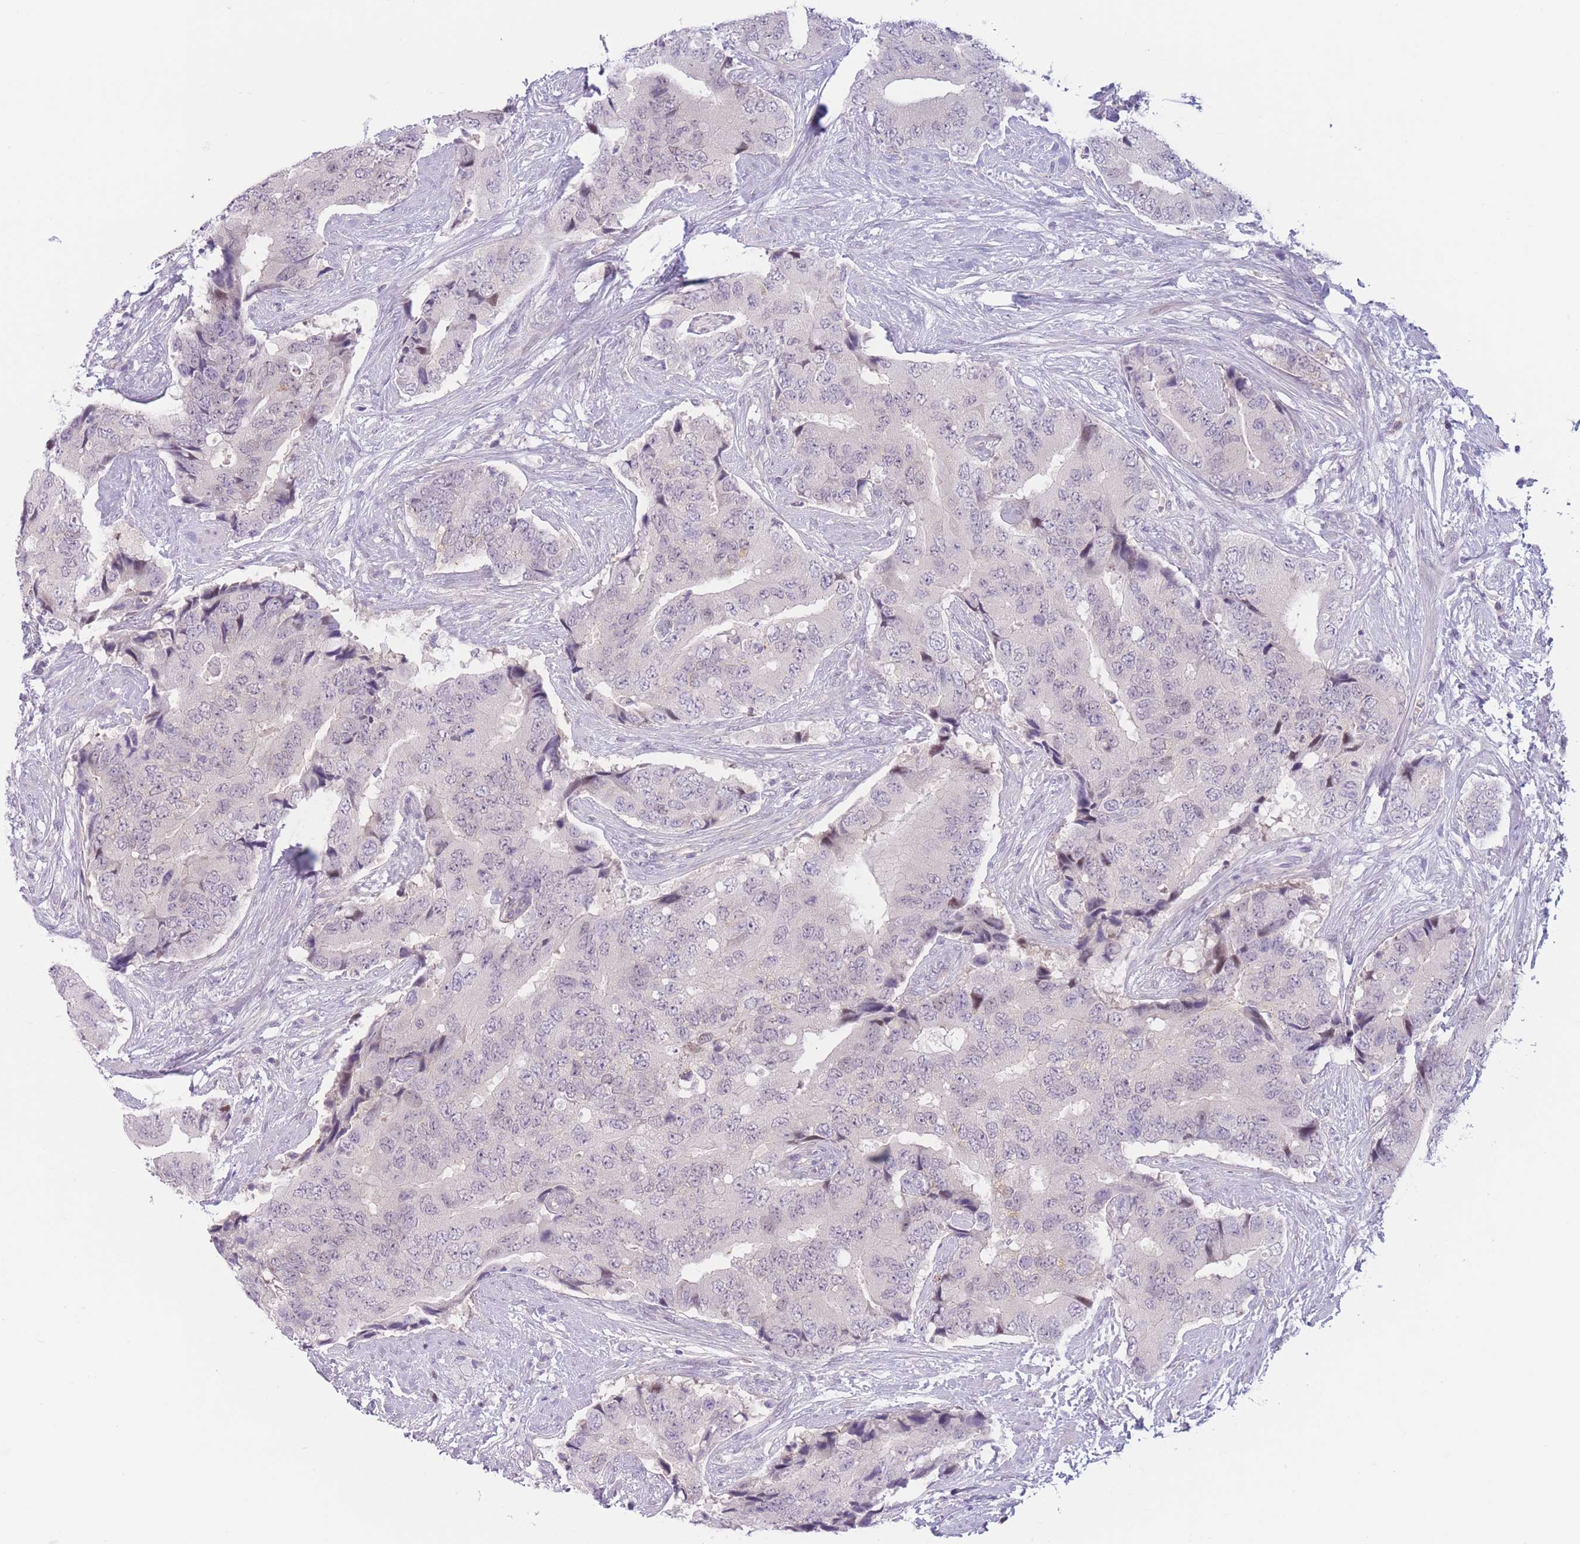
{"staining": {"intensity": "weak", "quantity": "<25%", "location": "nuclear"}, "tissue": "prostate cancer", "cell_type": "Tumor cells", "image_type": "cancer", "snomed": [{"axis": "morphology", "description": "Adenocarcinoma, High grade"}, {"axis": "topography", "description": "Prostate"}], "caption": "Immunohistochemistry (IHC) of human prostate cancer displays no expression in tumor cells. (Stains: DAB (3,3'-diaminobenzidine) IHC with hematoxylin counter stain, Microscopy: brightfield microscopy at high magnification).", "gene": "ZNF439", "patient": {"sex": "male", "age": 70}}